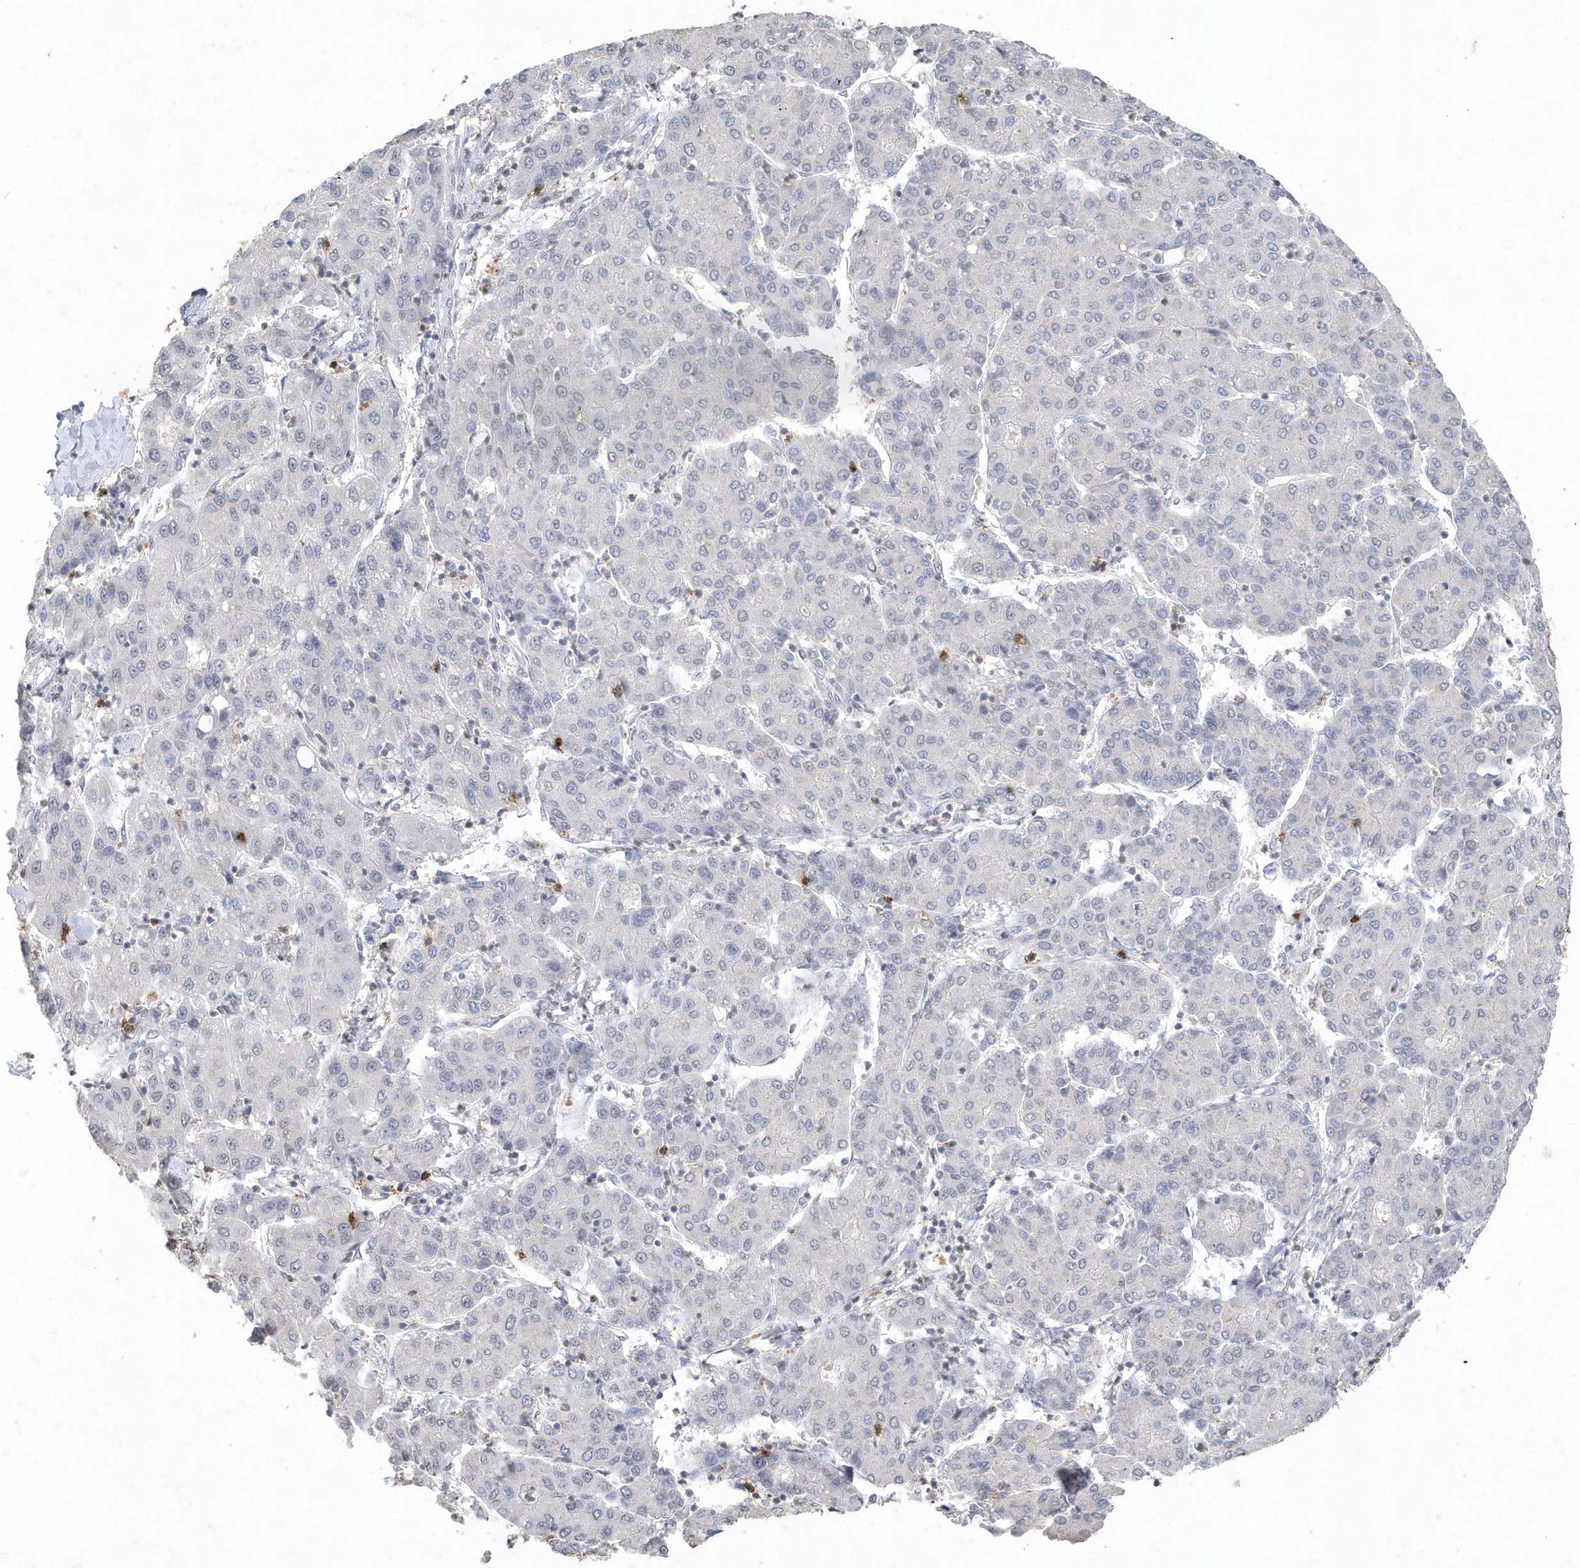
{"staining": {"intensity": "negative", "quantity": "none", "location": "none"}, "tissue": "liver cancer", "cell_type": "Tumor cells", "image_type": "cancer", "snomed": [{"axis": "morphology", "description": "Carcinoma, Hepatocellular, NOS"}, {"axis": "topography", "description": "Liver"}], "caption": "Histopathology image shows no significant protein expression in tumor cells of liver cancer.", "gene": "PDCD1", "patient": {"sex": "male", "age": 65}}